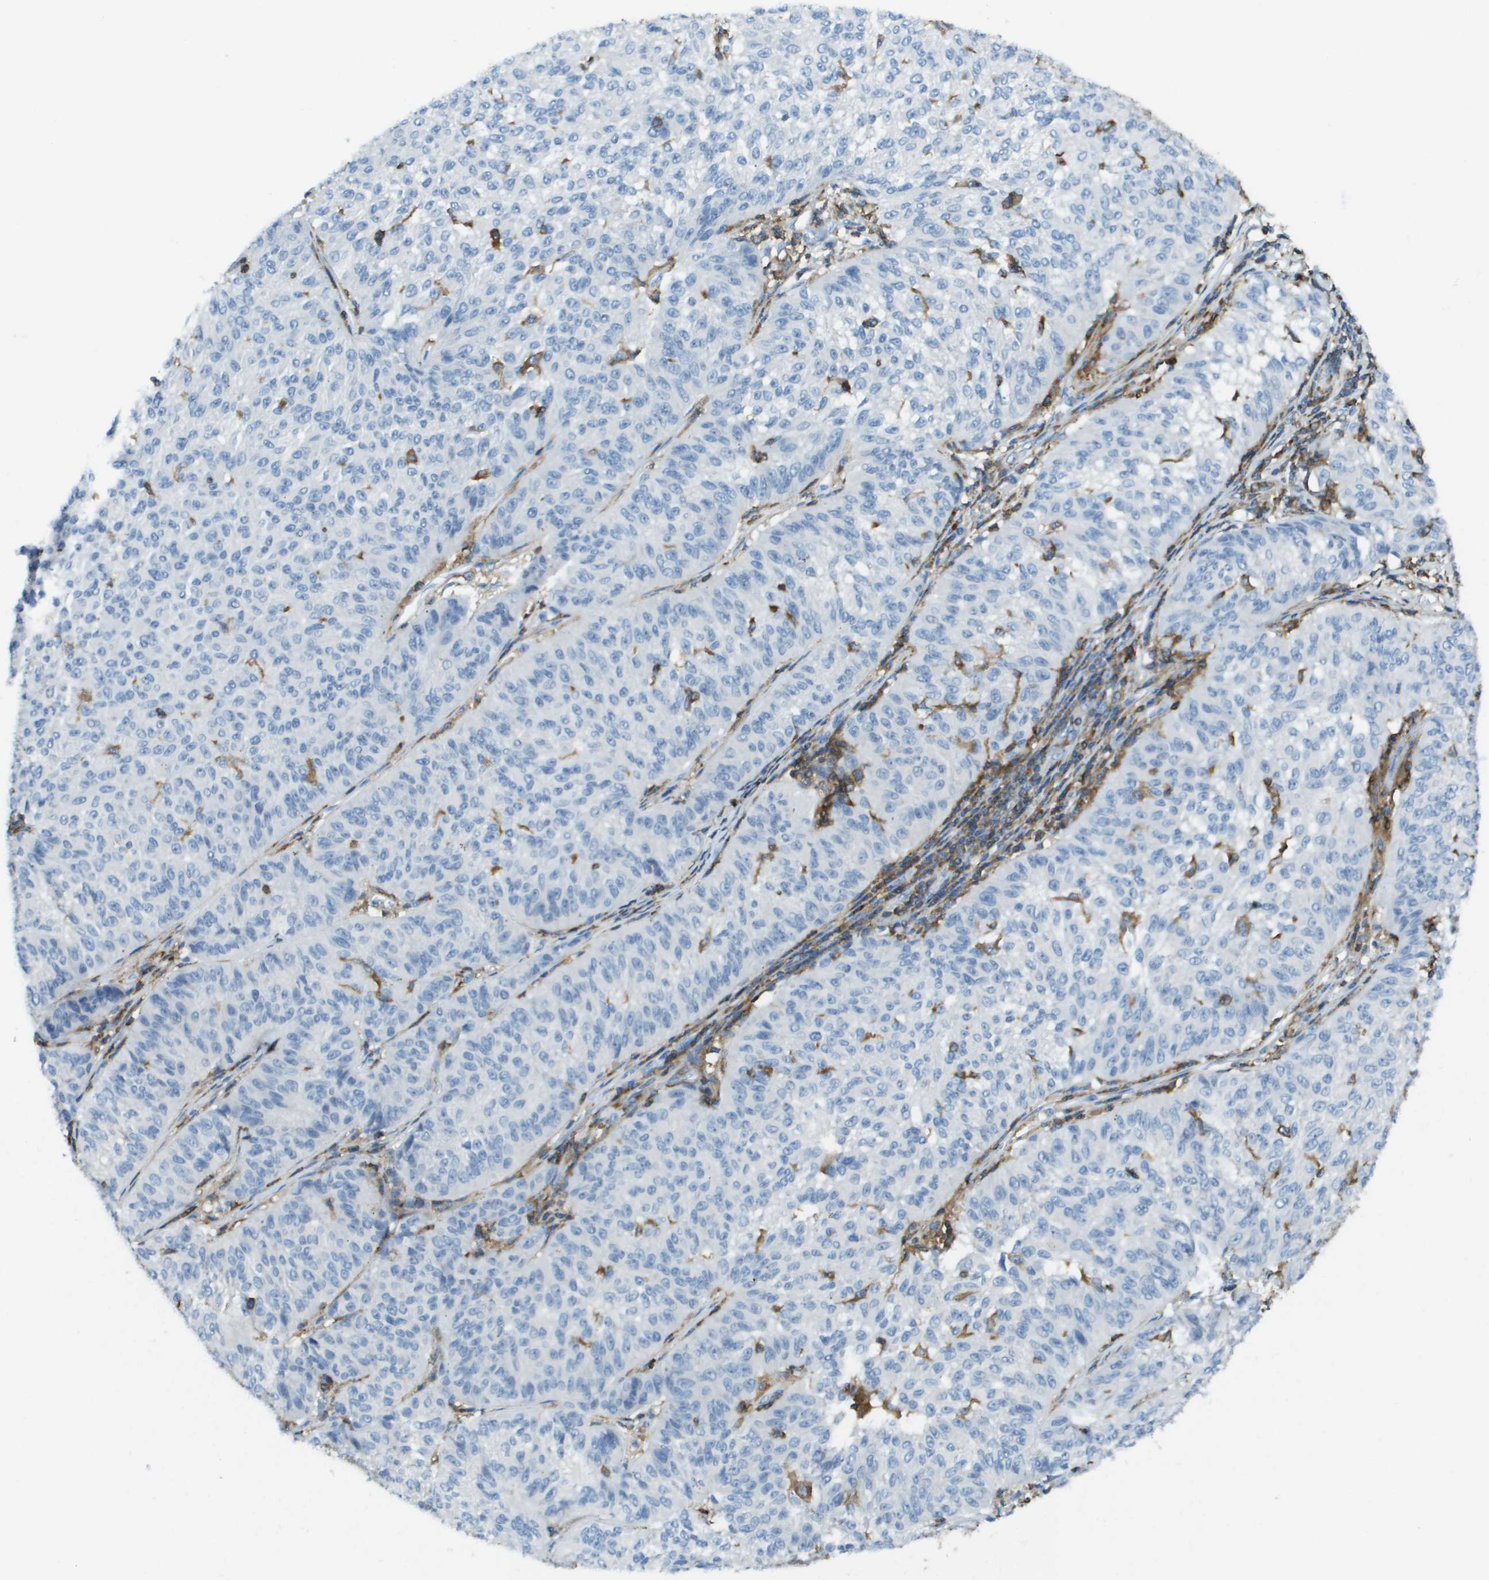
{"staining": {"intensity": "negative", "quantity": "none", "location": "none"}, "tissue": "melanoma", "cell_type": "Tumor cells", "image_type": "cancer", "snomed": [{"axis": "morphology", "description": "Malignant melanoma, NOS"}, {"axis": "topography", "description": "Skin"}], "caption": "DAB (3,3'-diaminobenzidine) immunohistochemical staining of human malignant melanoma displays no significant staining in tumor cells.", "gene": "APBB1IP", "patient": {"sex": "female", "age": 72}}